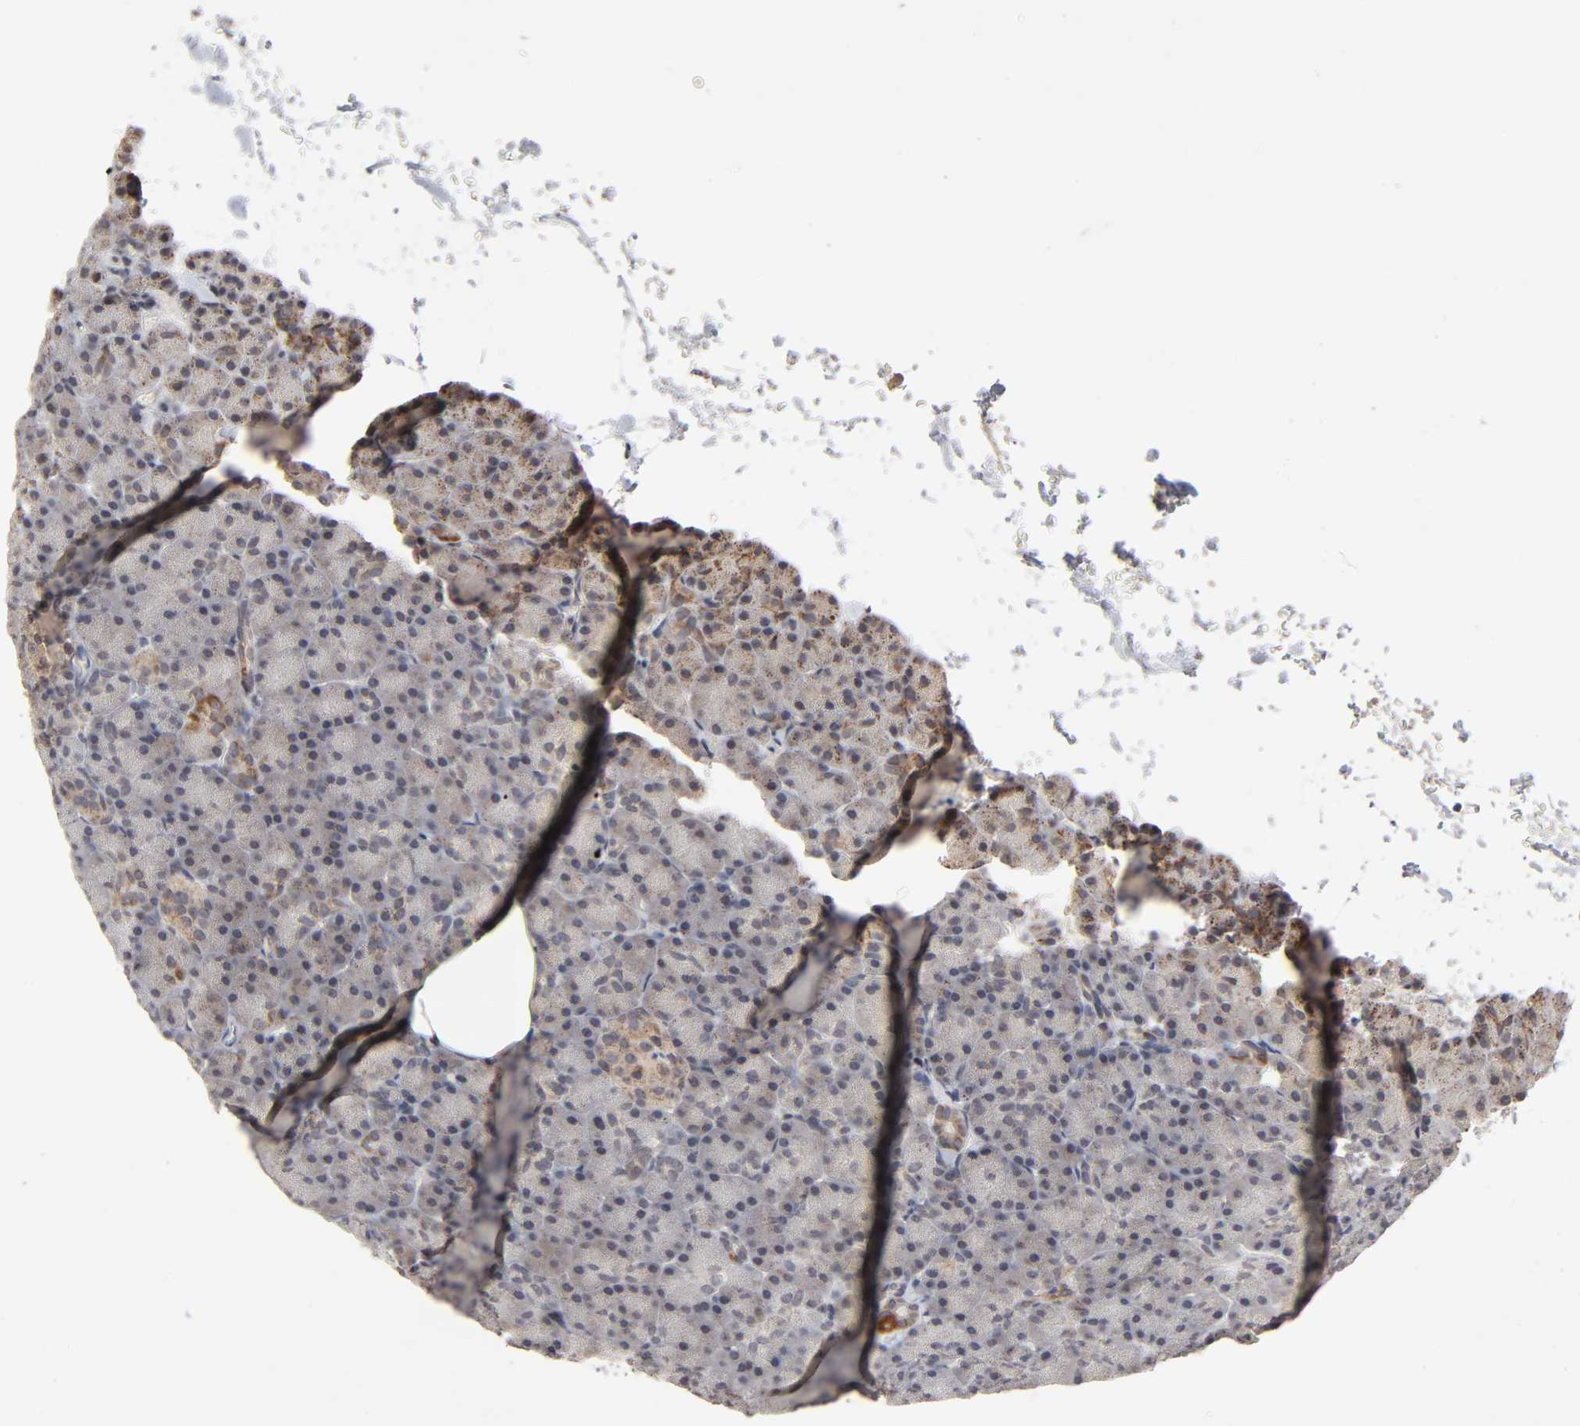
{"staining": {"intensity": "weak", "quantity": "25%-75%", "location": "cytoplasmic/membranous"}, "tissue": "pancreas", "cell_type": "Exocrine glandular cells", "image_type": "normal", "snomed": [{"axis": "morphology", "description": "Normal tissue, NOS"}, {"axis": "topography", "description": "Pancreas"}], "caption": "Approximately 25%-75% of exocrine glandular cells in unremarkable pancreas exhibit weak cytoplasmic/membranous protein expression as visualized by brown immunohistochemical staining.", "gene": "AUH", "patient": {"sex": "female", "age": 43}}